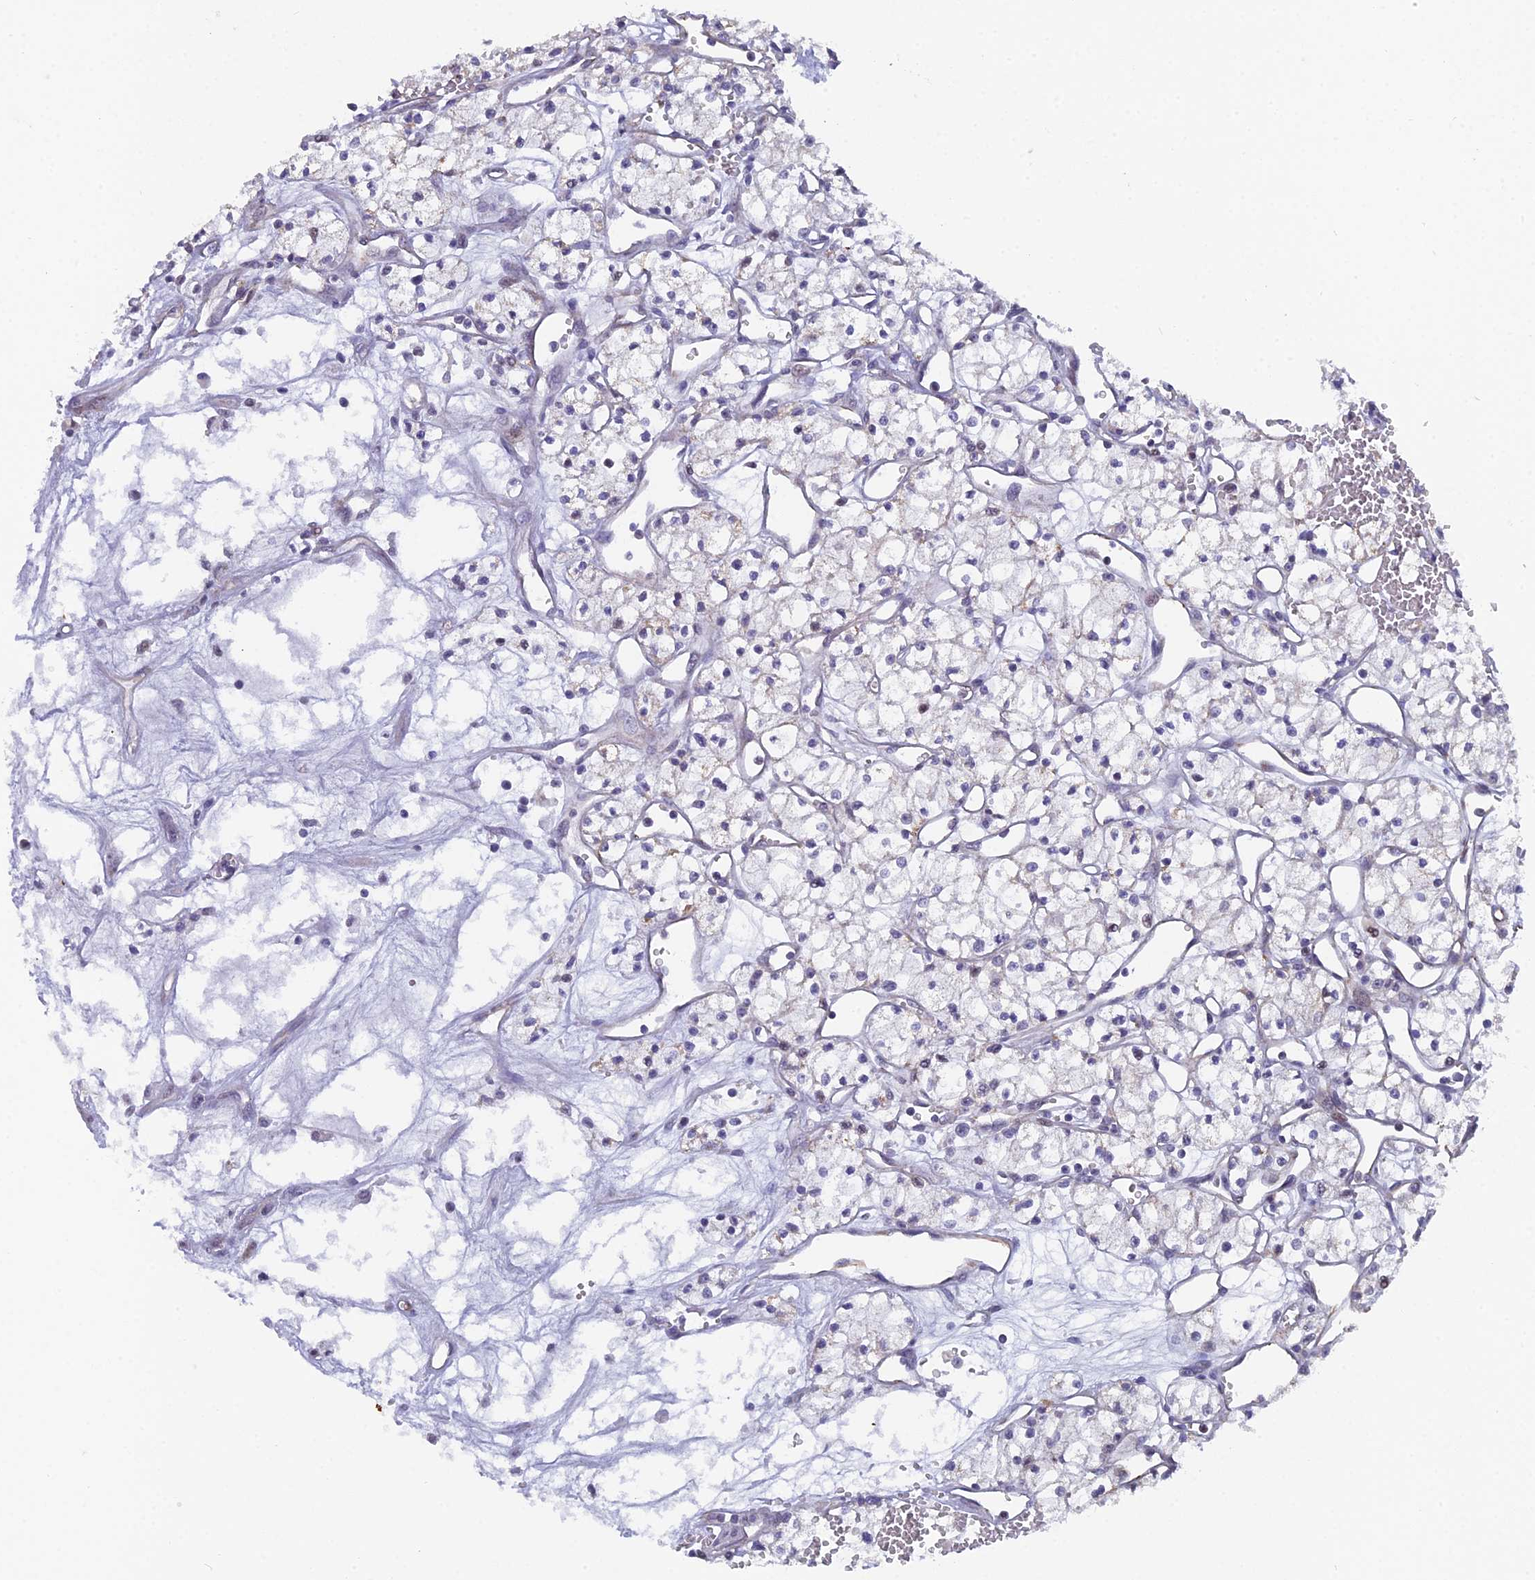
{"staining": {"intensity": "negative", "quantity": "none", "location": "none"}, "tissue": "renal cancer", "cell_type": "Tumor cells", "image_type": "cancer", "snomed": [{"axis": "morphology", "description": "Adenocarcinoma, NOS"}, {"axis": "topography", "description": "Kidney"}], "caption": "The histopathology image demonstrates no staining of tumor cells in renal cancer.", "gene": "XKR9", "patient": {"sex": "male", "age": 59}}